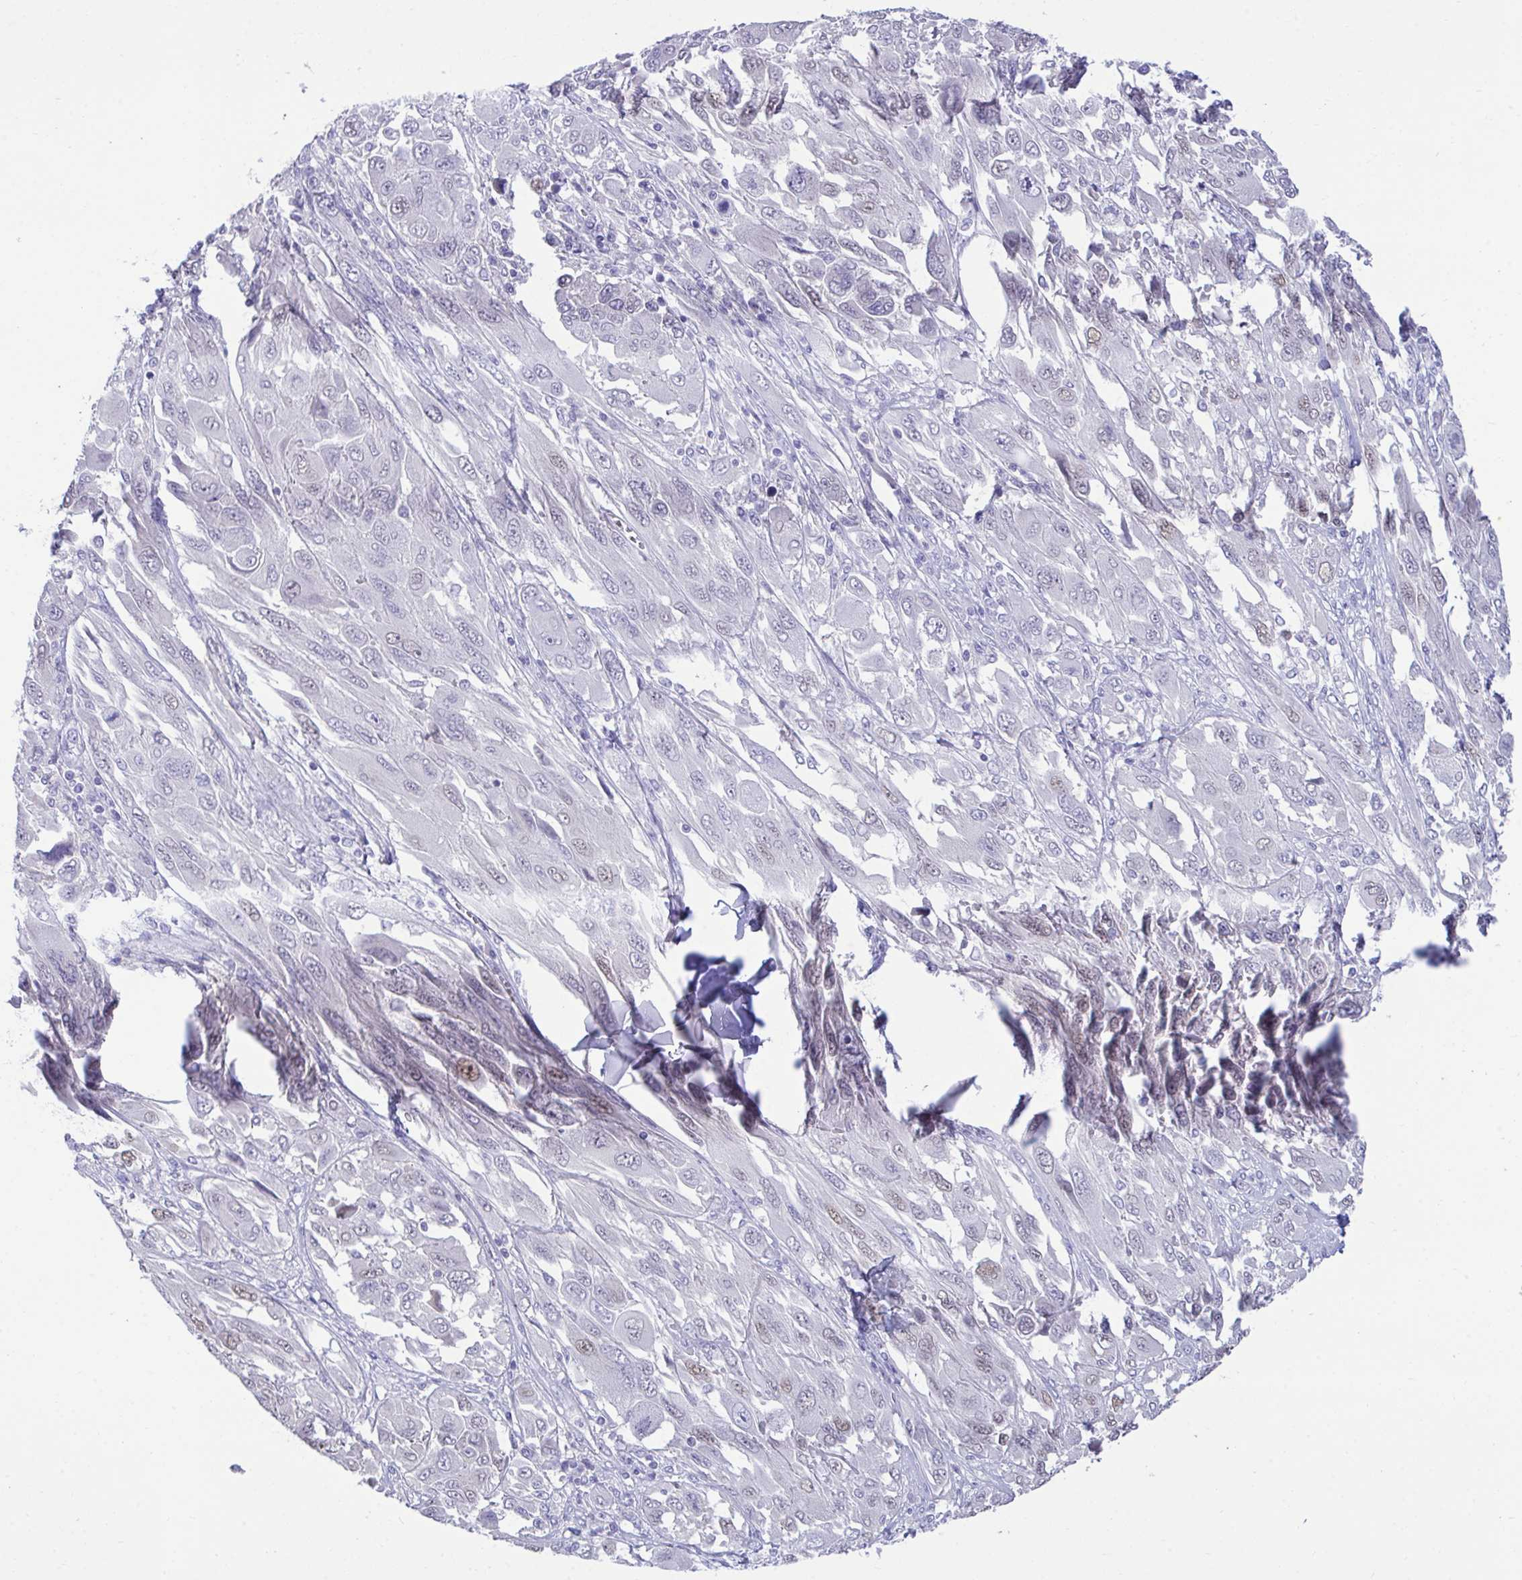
{"staining": {"intensity": "negative", "quantity": "none", "location": "none"}, "tissue": "melanoma", "cell_type": "Tumor cells", "image_type": "cancer", "snomed": [{"axis": "morphology", "description": "Malignant melanoma, NOS"}, {"axis": "topography", "description": "Skin"}], "caption": "The histopathology image demonstrates no significant positivity in tumor cells of melanoma.", "gene": "PLEKHH1", "patient": {"sex": "female", "age": 91}}